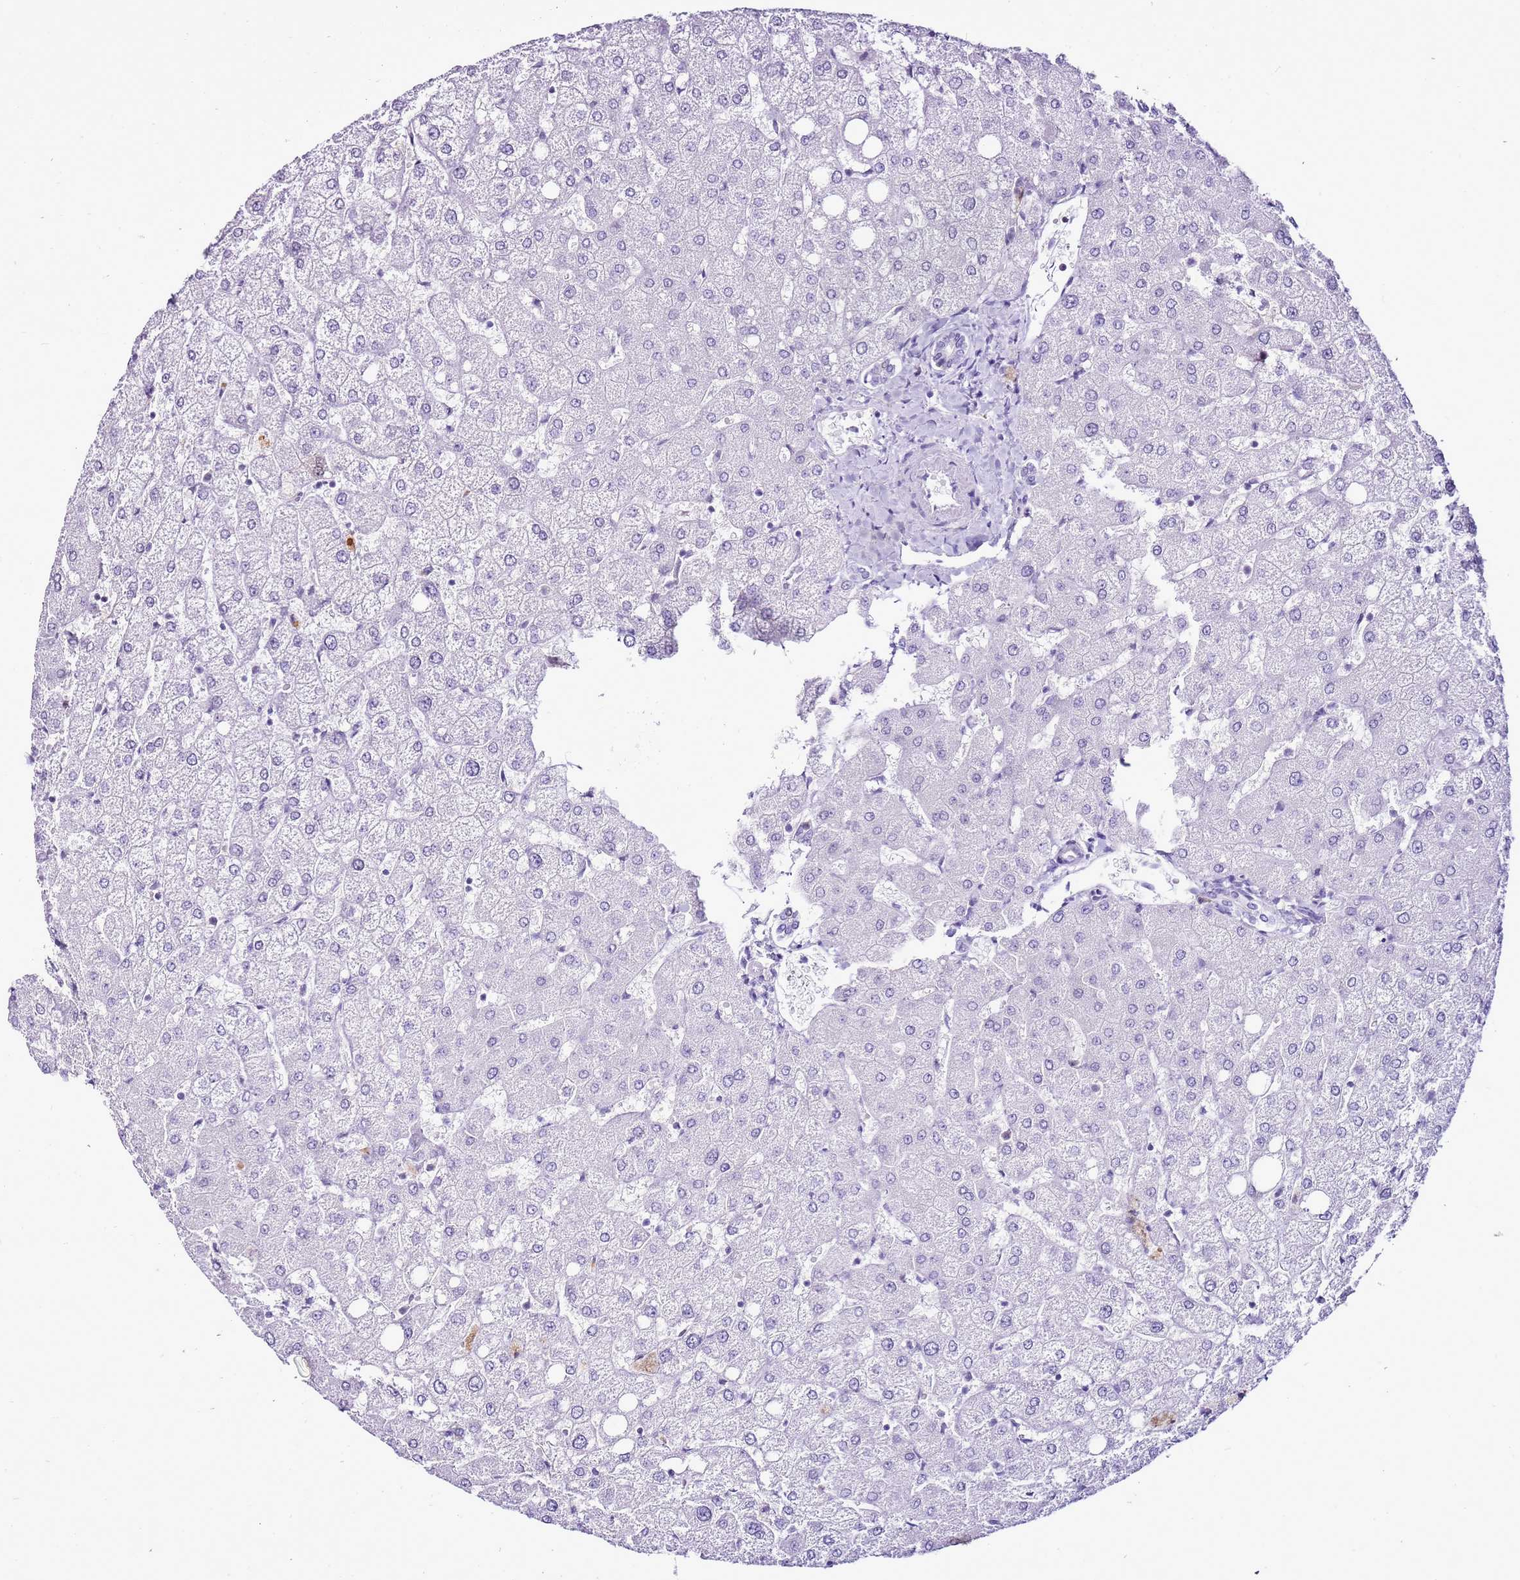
{"staining": {"intensity": "negative", "quantity": "none", "location": "none"}, "tissue": "liver", "cell_type": "Cholangiocytes", "image_type": "normal", "snomed": [{"axis": "morphology", "description": "Normal tissue, NOS"}, {"axis": "topography", "description": "Liver"}], "caption": "This is a photomicrograph of immunohistochemistry (IHC) staining of benign liver, which shows no staining in cholangiocytes.", "gene": "SPC25", "patient": {"sex": "female", "age": 54}}